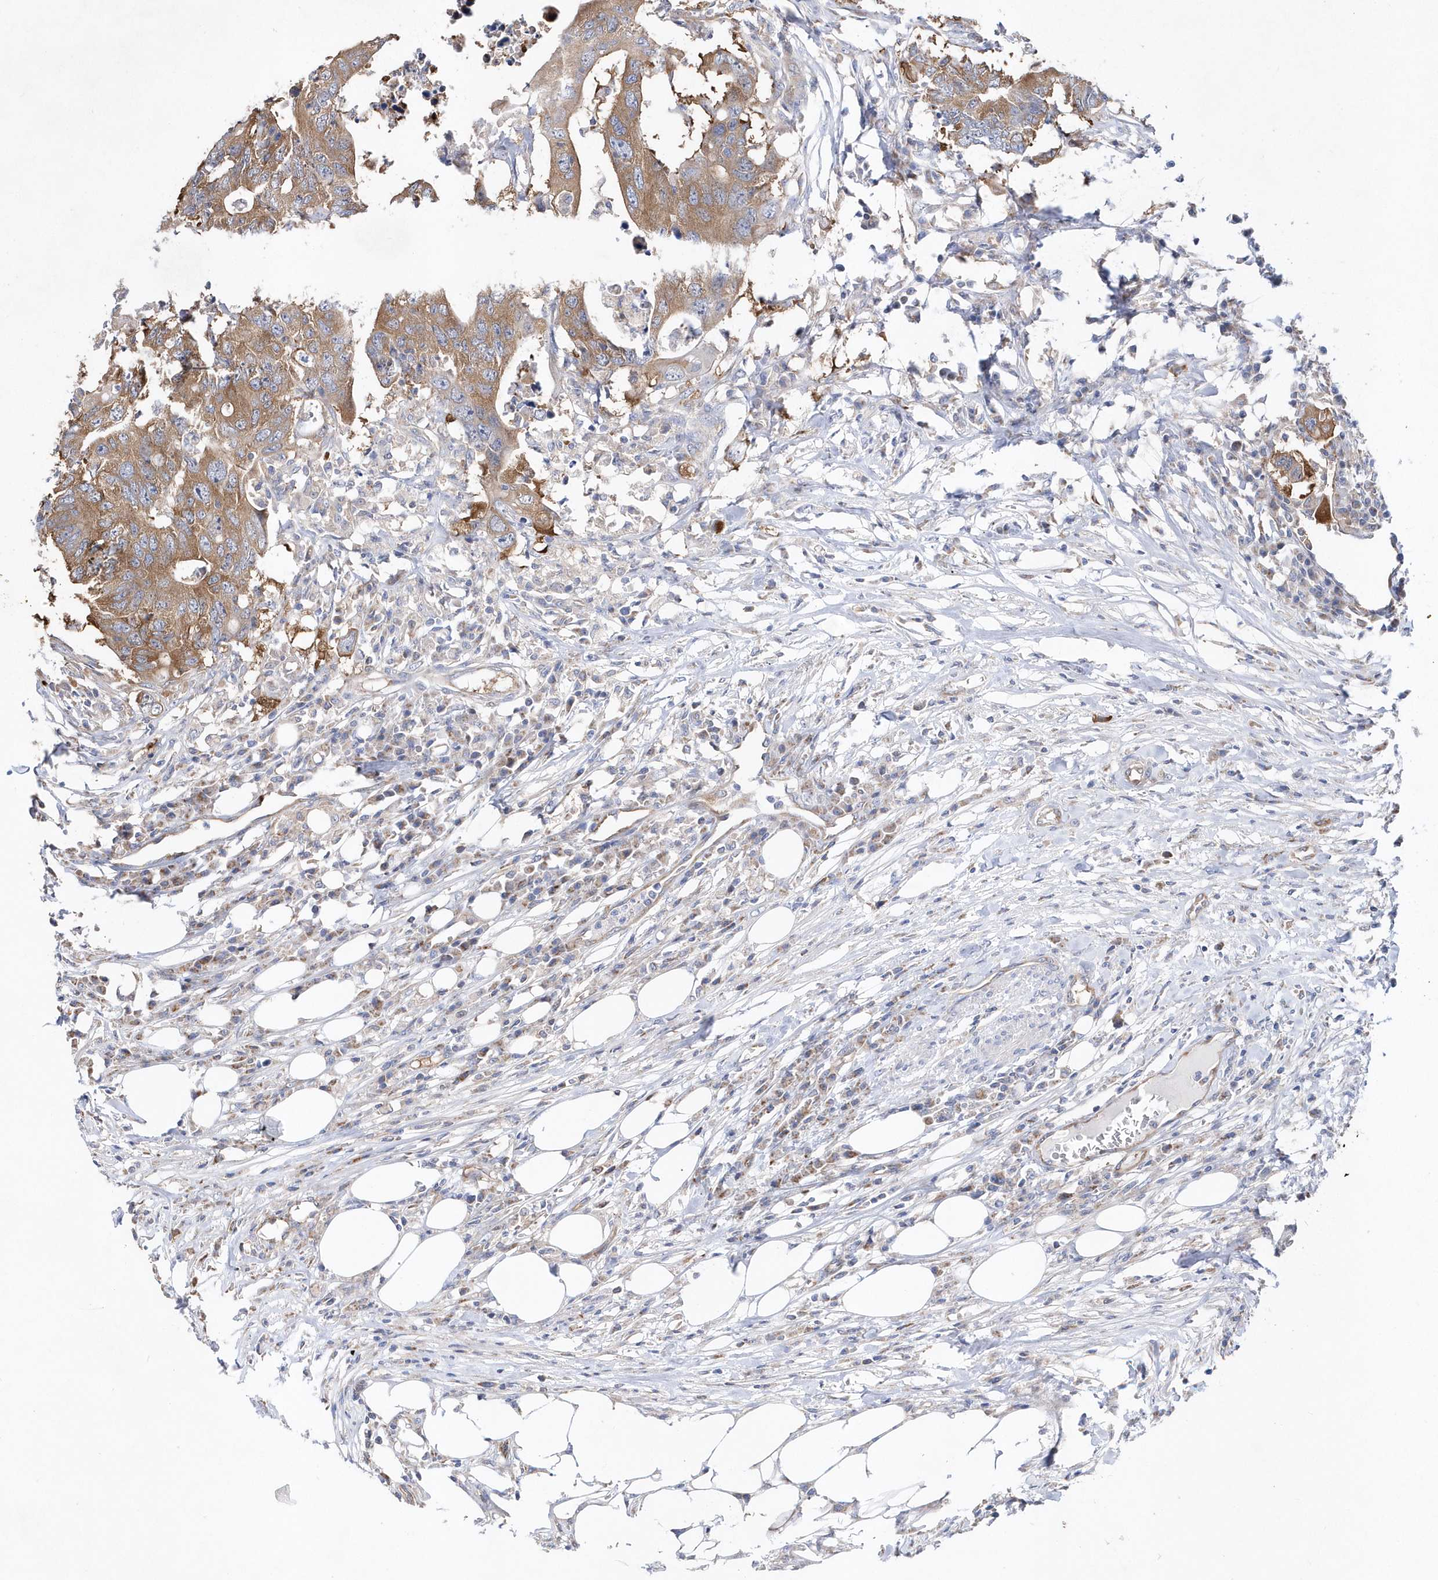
{"staining": {"intensity": "moderate", "quantity": ">75%", "location": "cytoplasmic/membranous"}, "tissue": "colorectal cancer", "cell_type": "Tumor cells", "image_type": "cancer", "snomed": [{"axis": "morphology", "description": "Adenocarcinoma, NOS"}, {"axis": "topography", "description": "Colon"}], "caption": "A brown stain shows moderate cytoplasmic/membranous staining of a protein in adenocarcinoma (colorectal) tumor cells.", "gene": "JKAMP", "patient": {"sex": "male", "age": 71}}